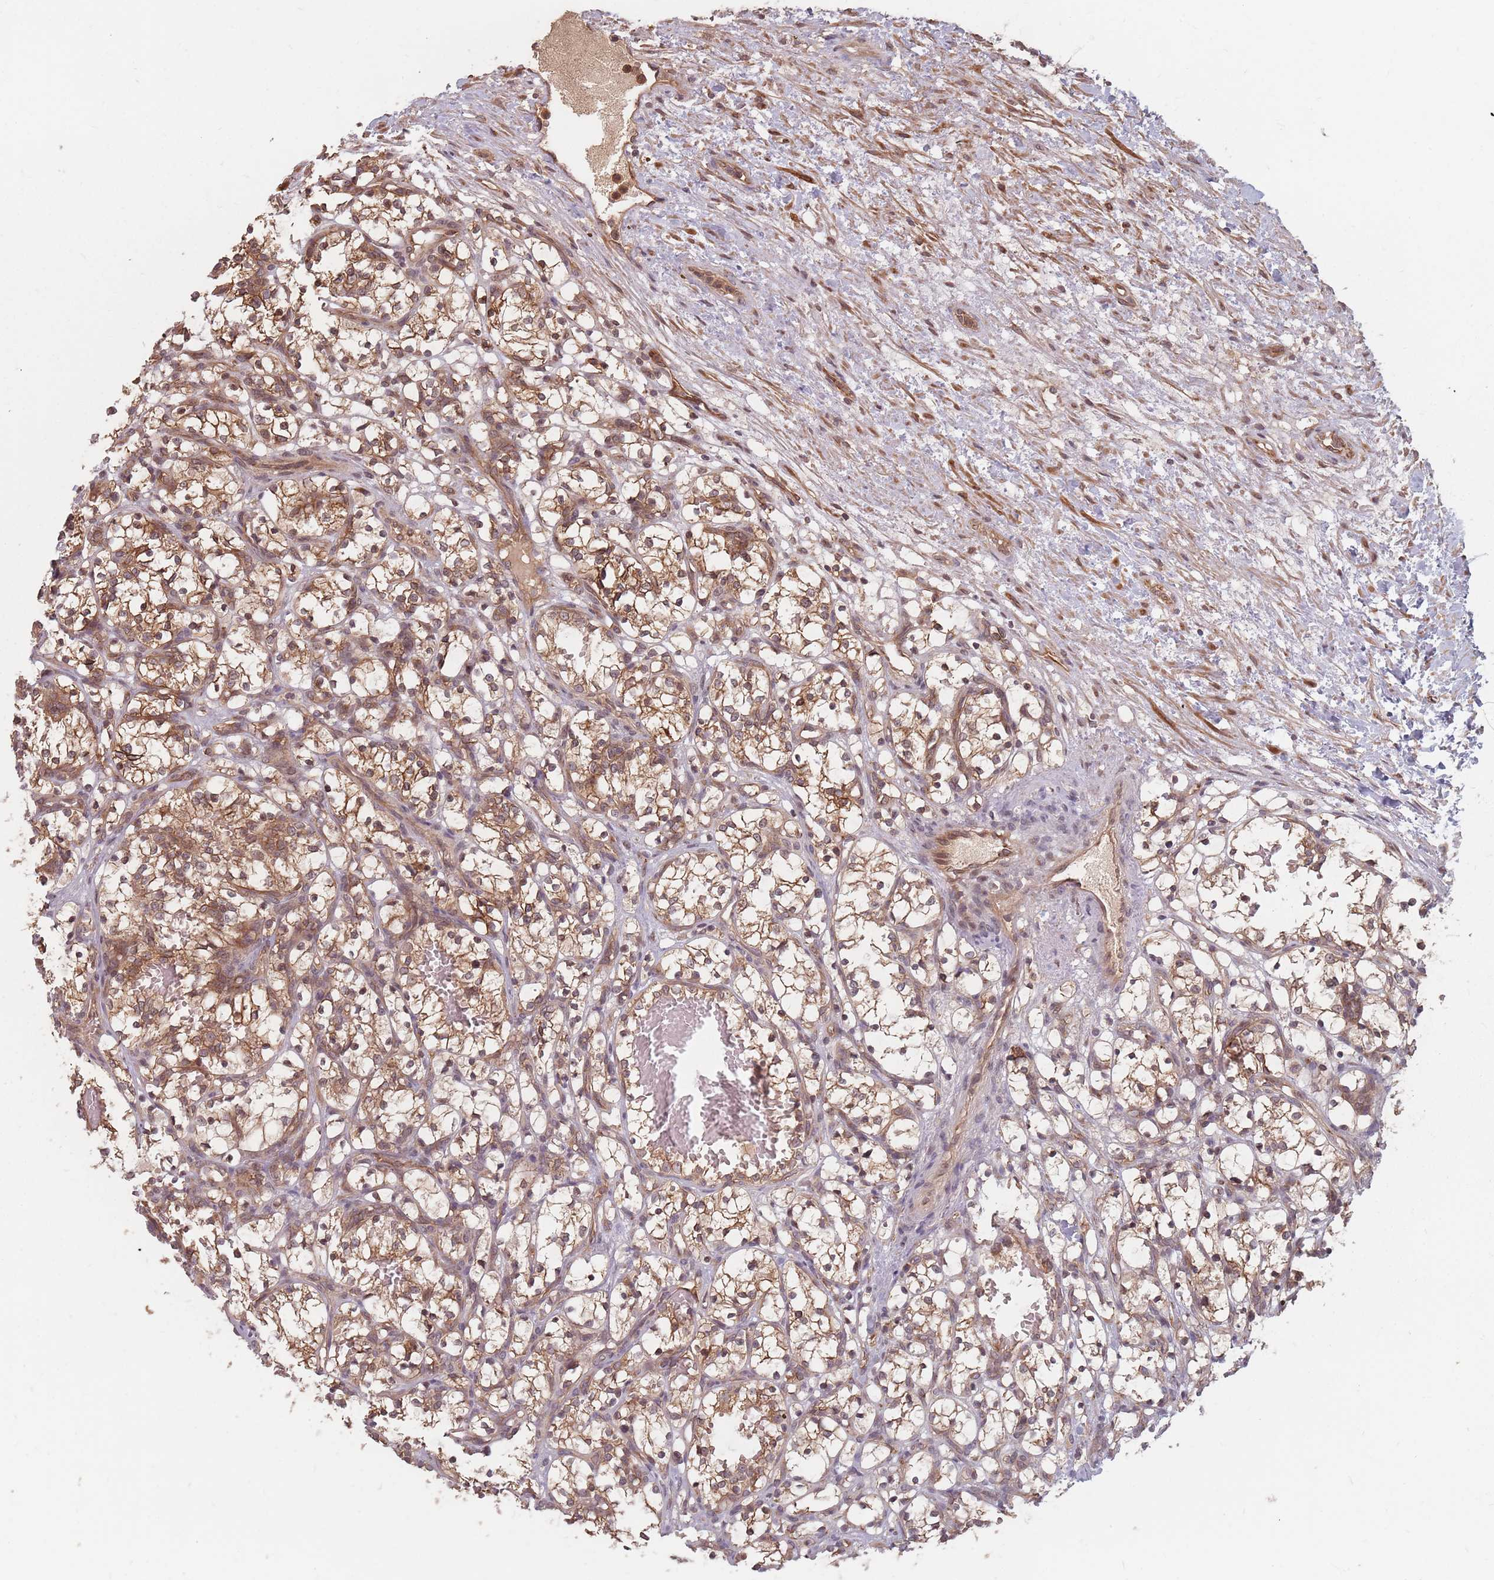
{"staining": {"intensity": "moderate", "quantity": ">75%", "location": "cytoplasmic/membranous"}, "tissue": "renal cancer", "cell_type": "Tumor cells", "image_type": "cancer", "snomed": [{"axis": "morphology", "description": "Adenocarcinoma, NOS"}, {"axis": "topography", "description": "Kidney"}], "caption": "A brown stain highlights moderate cytoplasmic/membranous staining of a protein in human renal cancer tumor cells.", "gene": "C3orf14", "patient": {"sex": "female", "age": 69}}